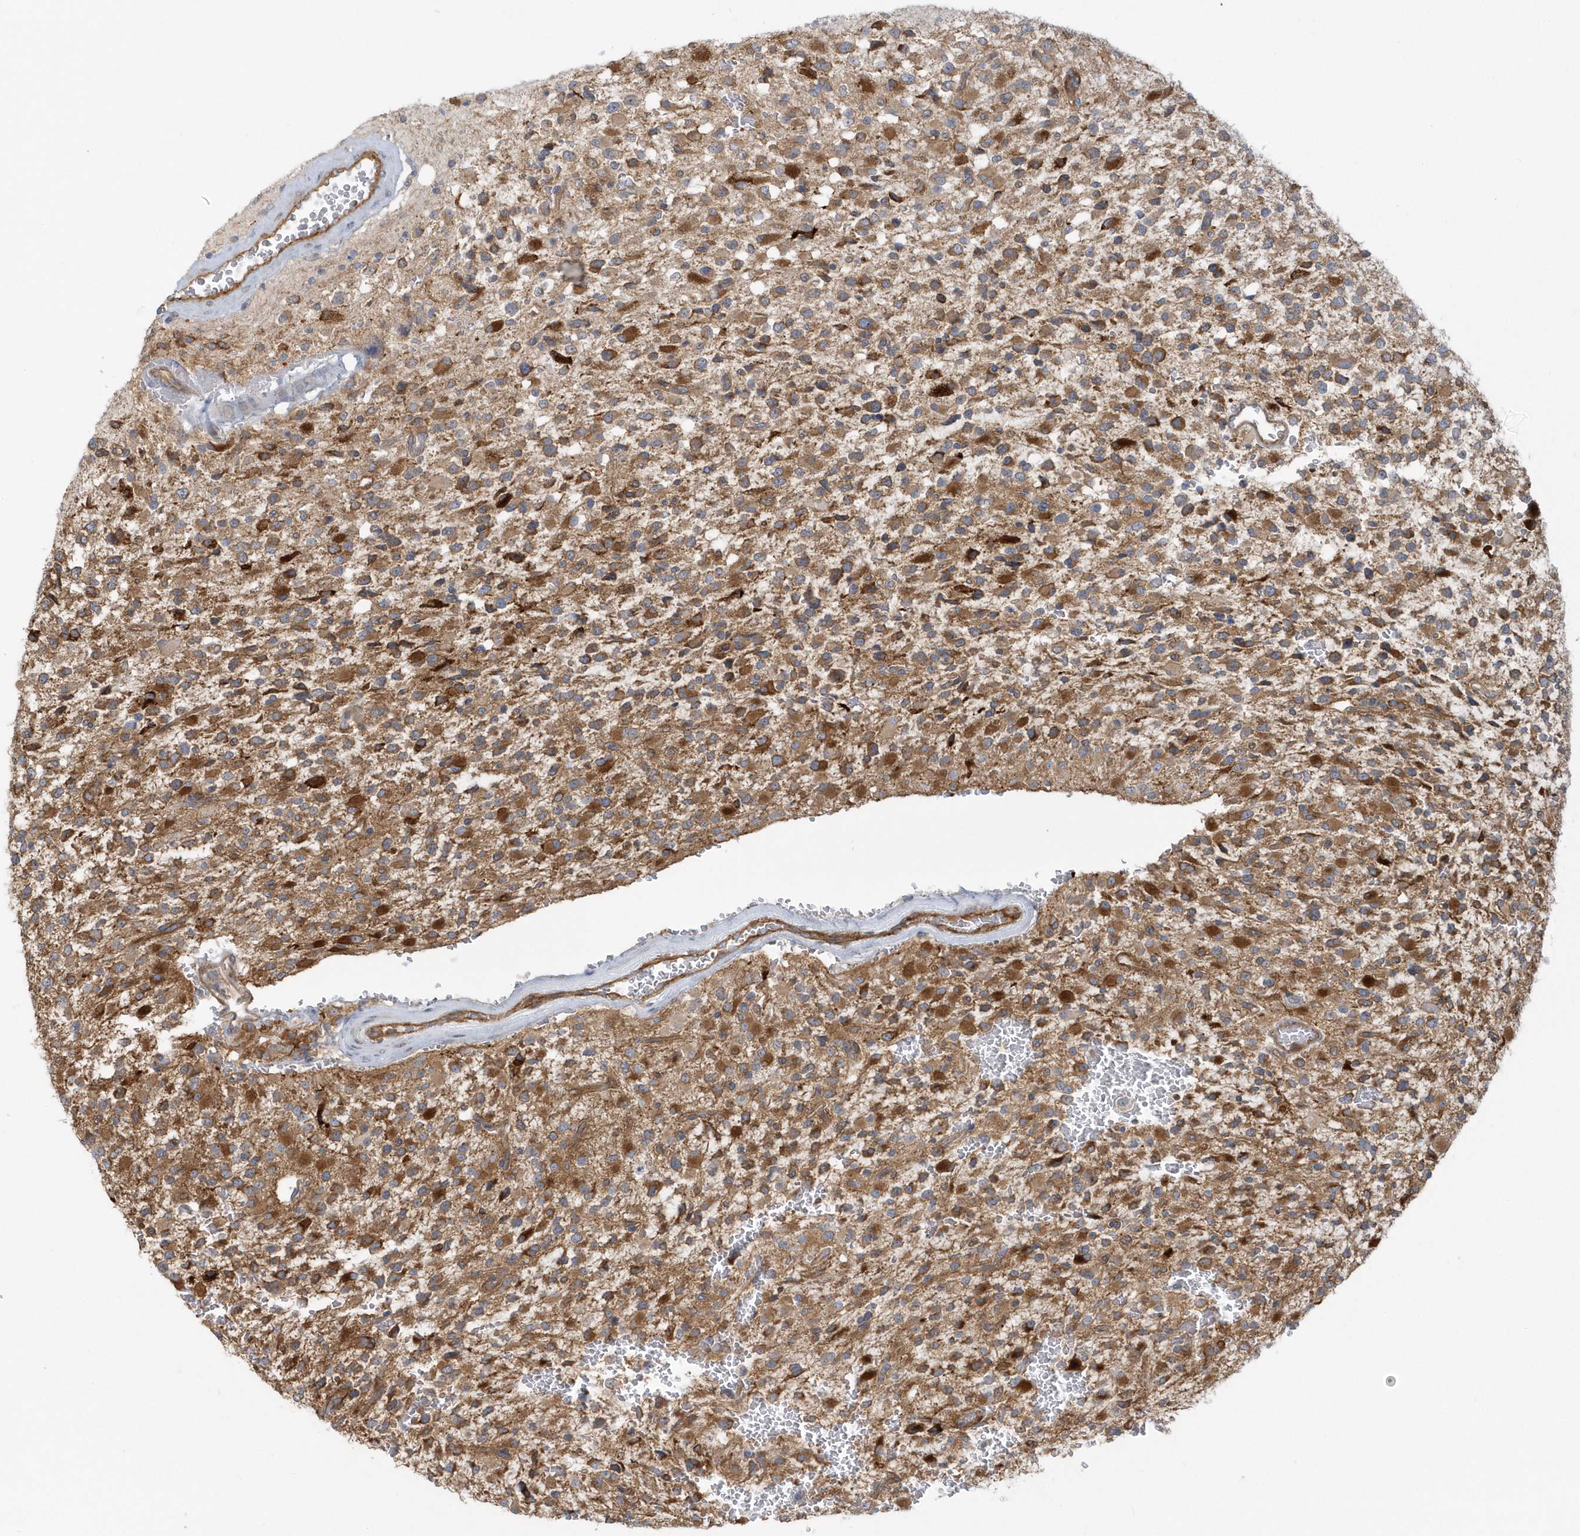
{"staining": {"intensity": "strong", "quantity": "25%-75%", "location": "cytoplasmic/membranous"}, "tissue": "glioma", "cell_type": "Tumor cells", "image_type": "cancer", "snomed": [{"axis": "morphology", "description": "Glioma, malignant, High grade"}, {"axis": "topography", "description": "Brain"}], "caption": "Immunohistochemistry of human glioma shows high levels of strong cytoplasmic/membranous positivity in about 25%-75% of tumor cells. (DAB (3,3'-diaminobenzidine) IHC with brightfield microscopy, high magnification).", "gene": "RAI14", "patient": {"sex": "male", "age": 34}}